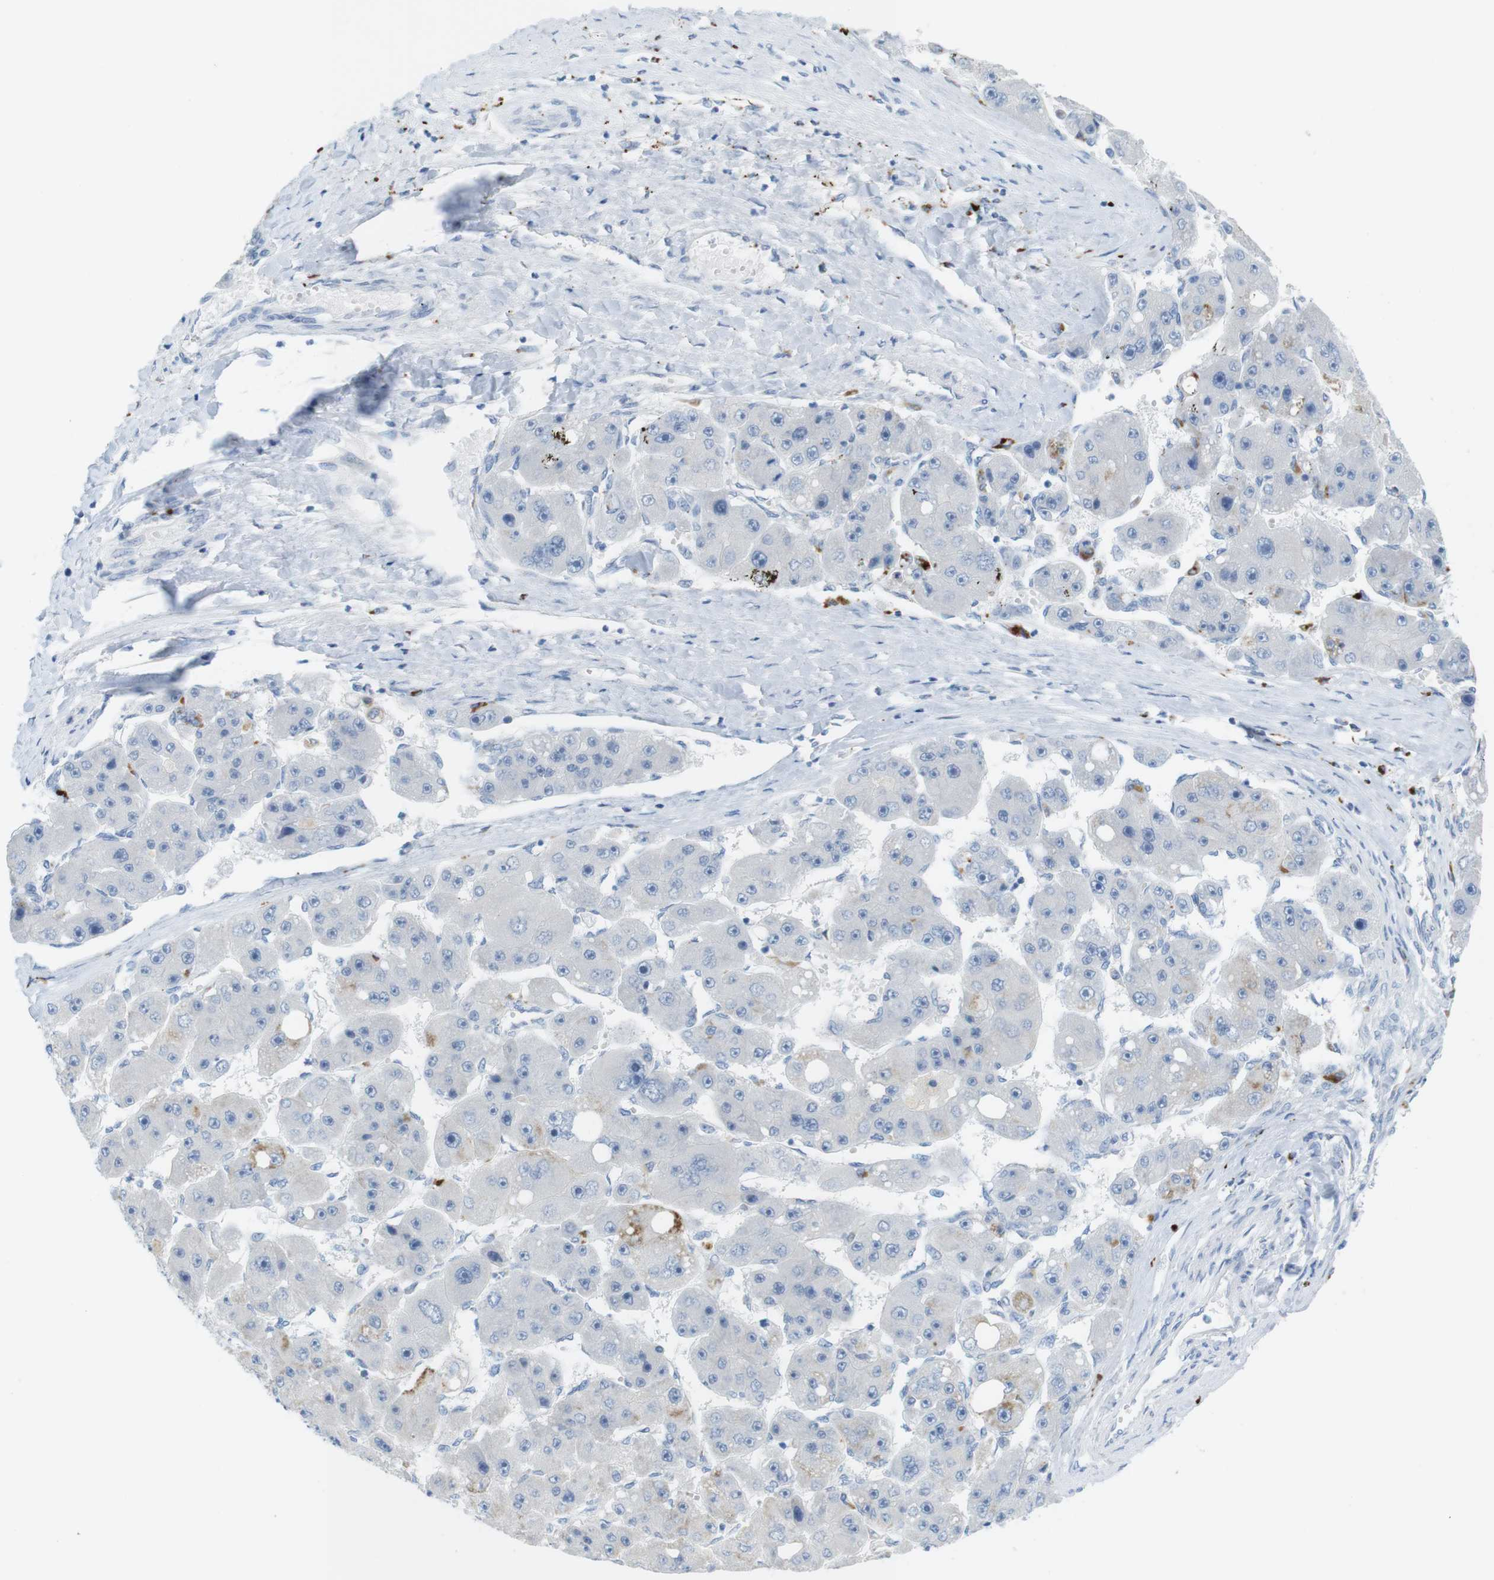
{"staining": {"intensity": "moderate", "quantity": "<25%", "location": "cytoplasmic/membranous"}, "tissue": "liver cancer", "cell_type": "Tumor cells", "image_type": "cancer", "snomed": [{"axis": "morphology", "description": "Carcinoma, Hepatocellular, NOS"}, {"axis": "topography", "description": "Liver"}], "caption": "Brown immunohistochemical staining in human liver hepatocellular carcinoma displays moderate cytoplasmic/membranous expression in about <25% of tumor cells.", "gene": "YIPF1", "patient": {"sex": "female", "age": 61}}